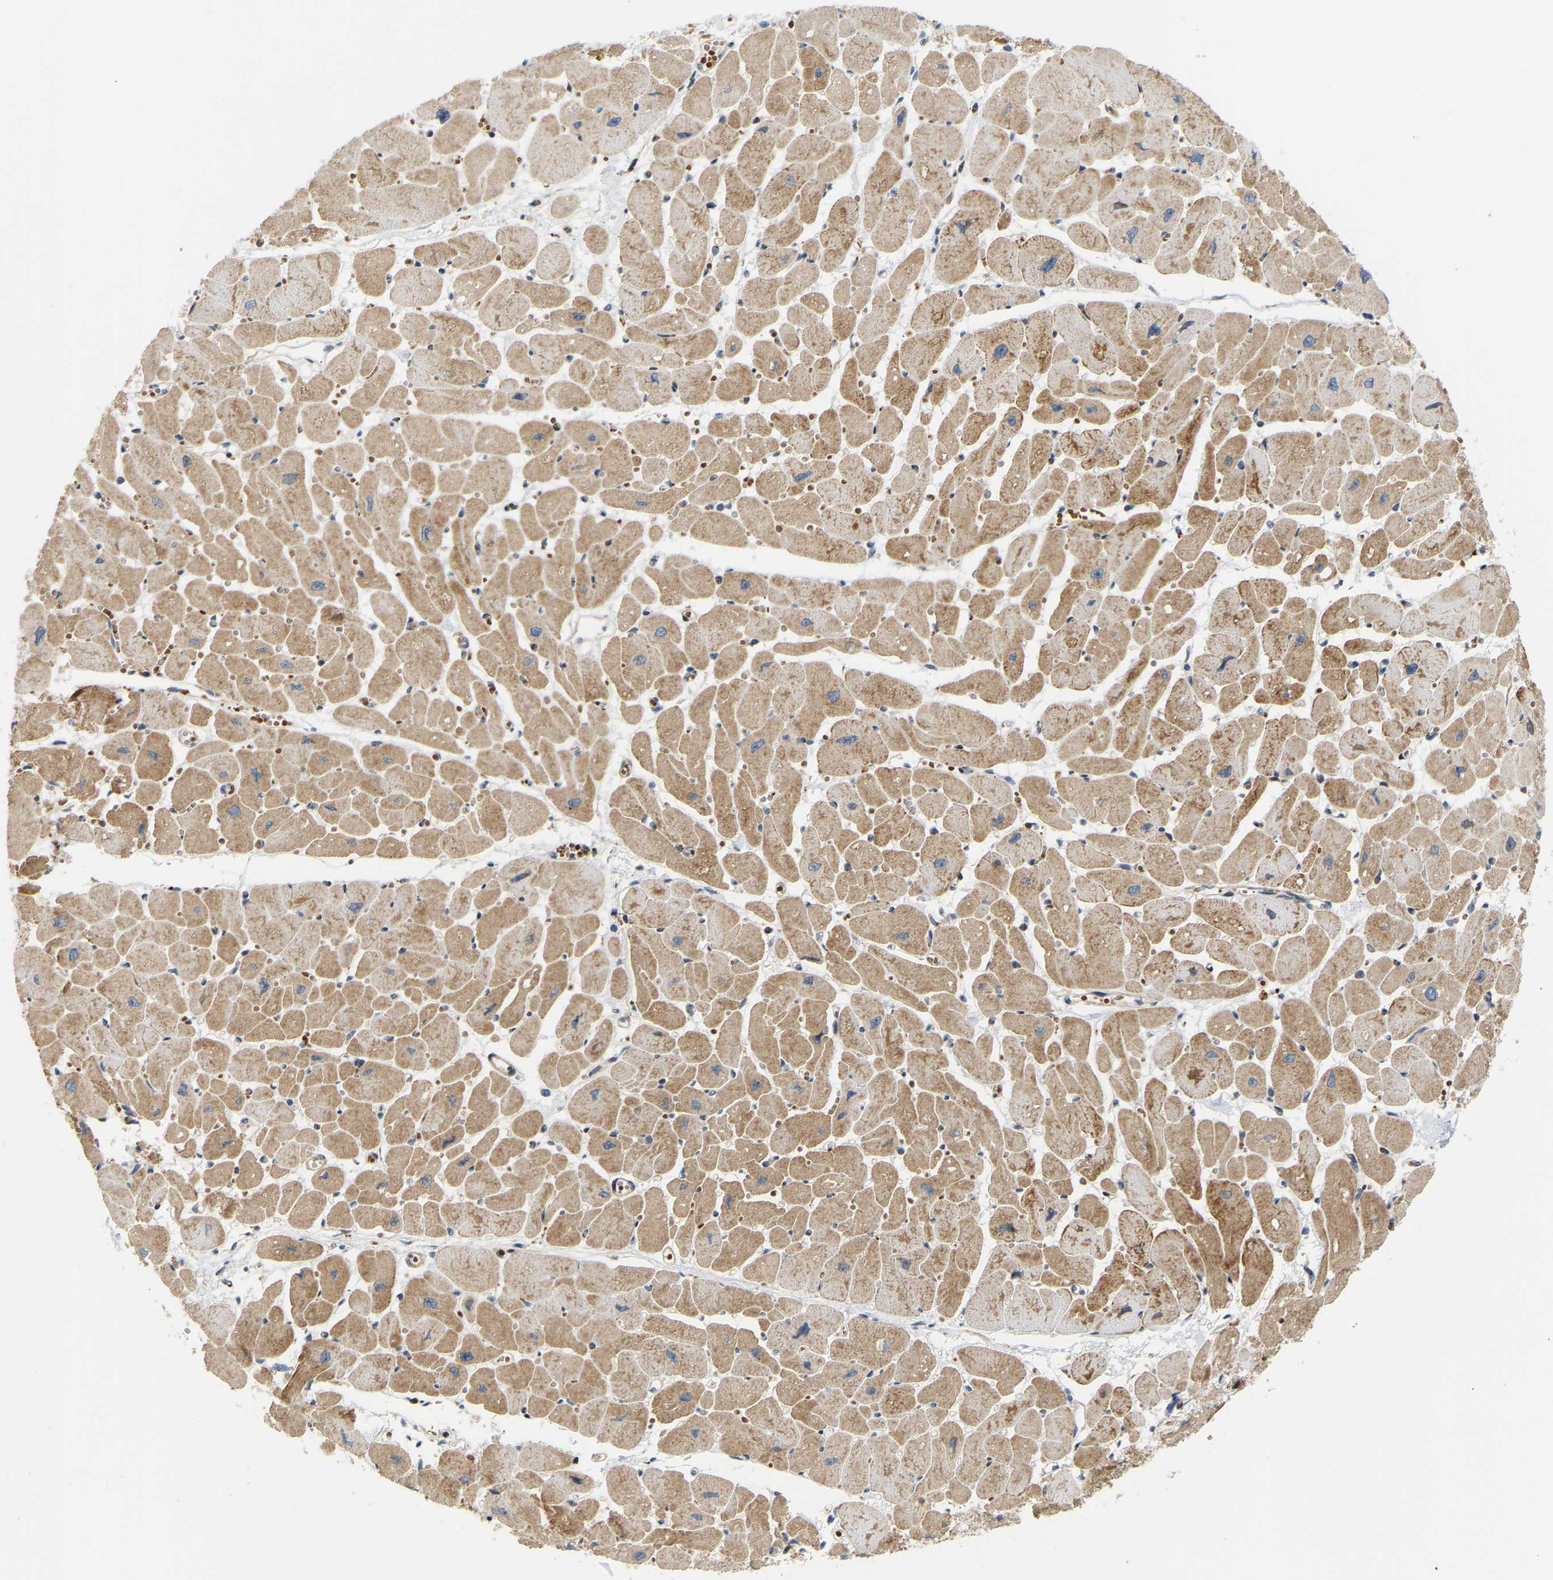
{"staining": {"intensity": "moderate", "quantity": ">75%", "location": "cytoplasmic/membranous"}, "tissue": "heart muscle", "cell_type": "Cardiomyocytes", "image_type": "normal", "snomed": [{"axis": "morphology", "description": "Normal tissue, NOS"}, {"axis": "topography", "description": "Heart"}], "caption": "An immunohistochemistry micrograph of normal tissue is shown. Protein staining in brown shows moderate cytoplasmic/membranous positivity in heart muscle within cardiomyocytes.", "gene": "POGLUT2", "patient": {"sex": "female", "age": 54}}